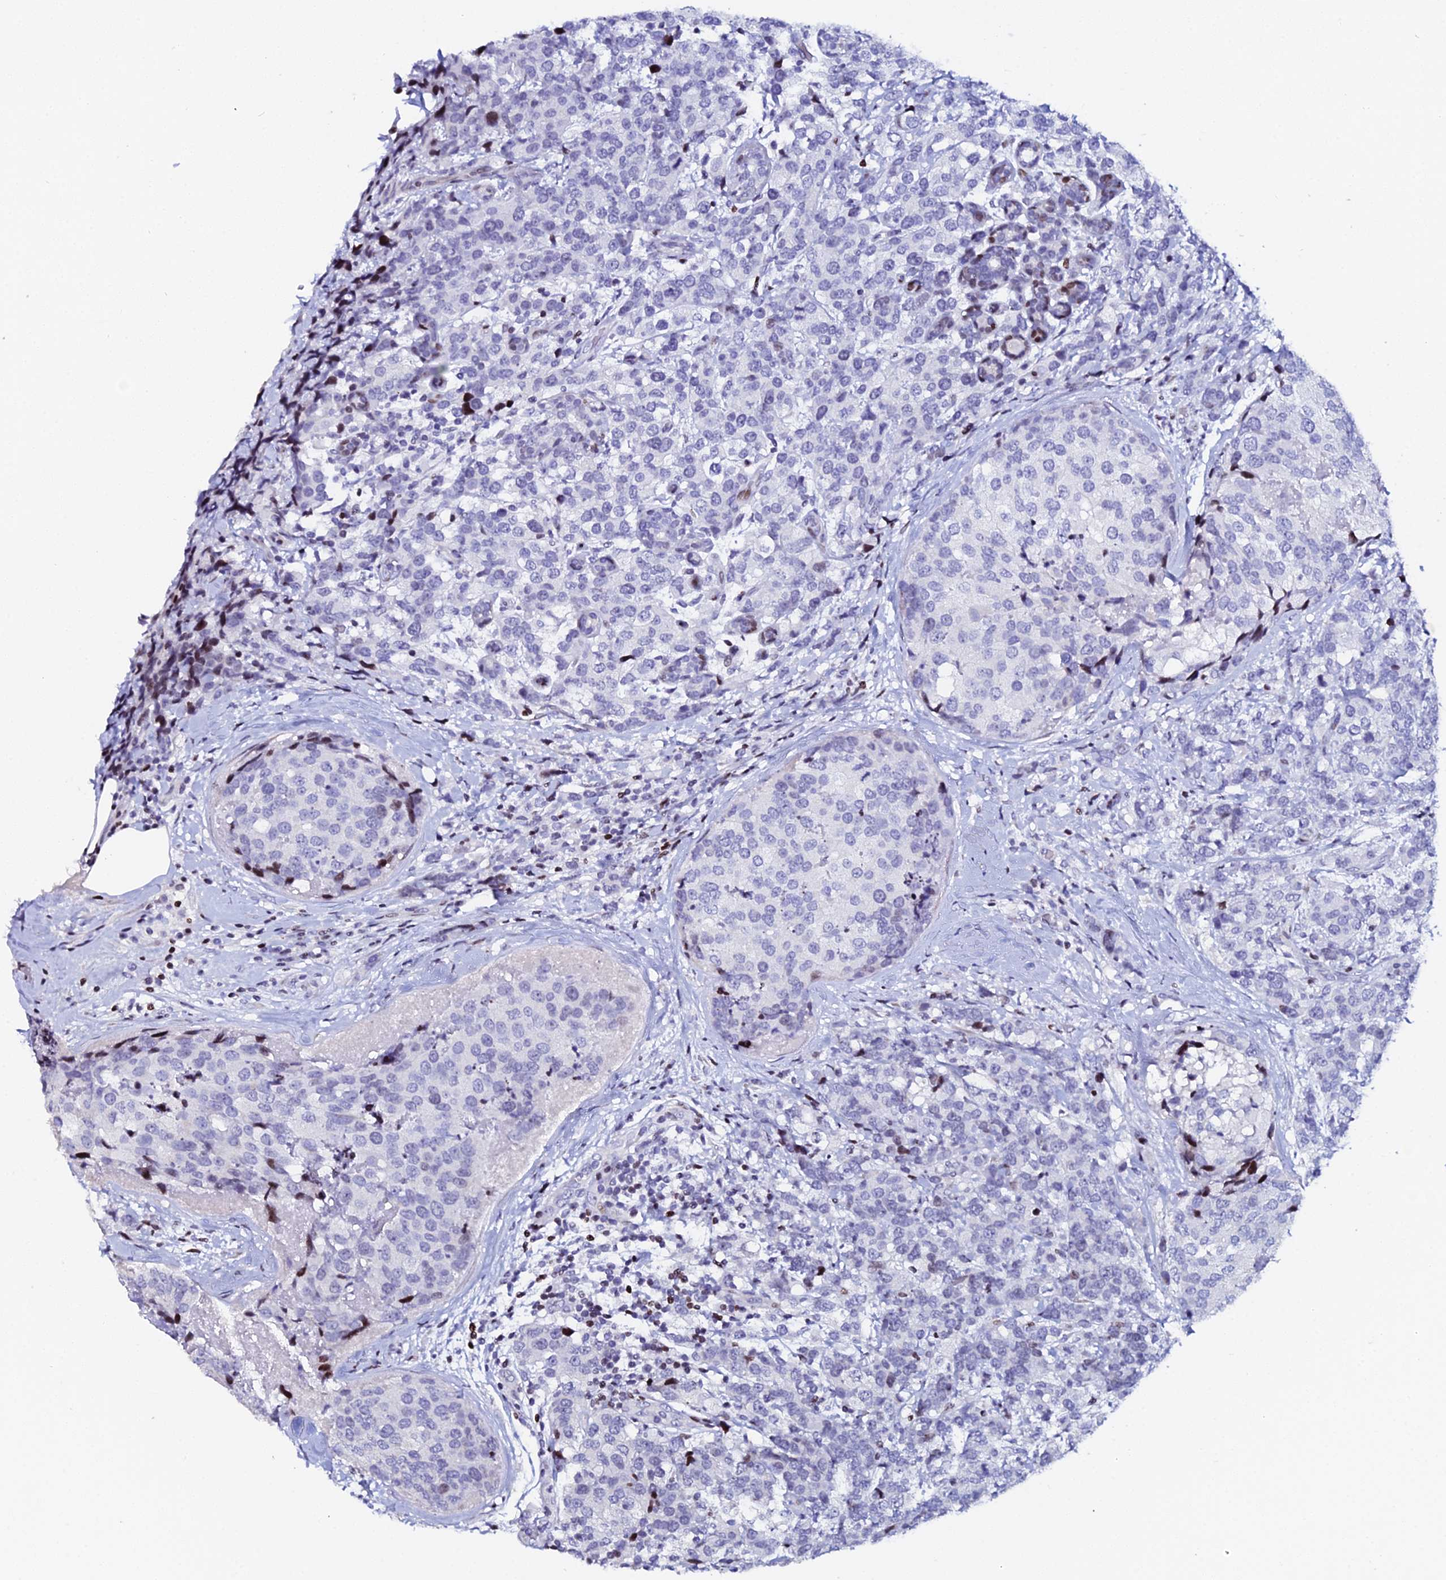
{"staining": {"intensity": "negative", "quantity": "none", "location": "none"}, "tissue": "breast cancer", "cell_type": "Tumor cells", "image_type": "cancer", "snomed": [{"axis": "morphology", "description": "Lobular carcinoma"}, {"axis": "topography", "description": "Breast"}], "caption": "A high-resolution histopathology image shows immunohistochemistry staining of lobular carcinoma (breast), which shows no significant staining in tumor cells. (Brightfield microscopy of DAB immunohistochemistry (IHC) at high magnification).", "gene": "MYNN", "patient": {"sex": "female", "age": 59}}